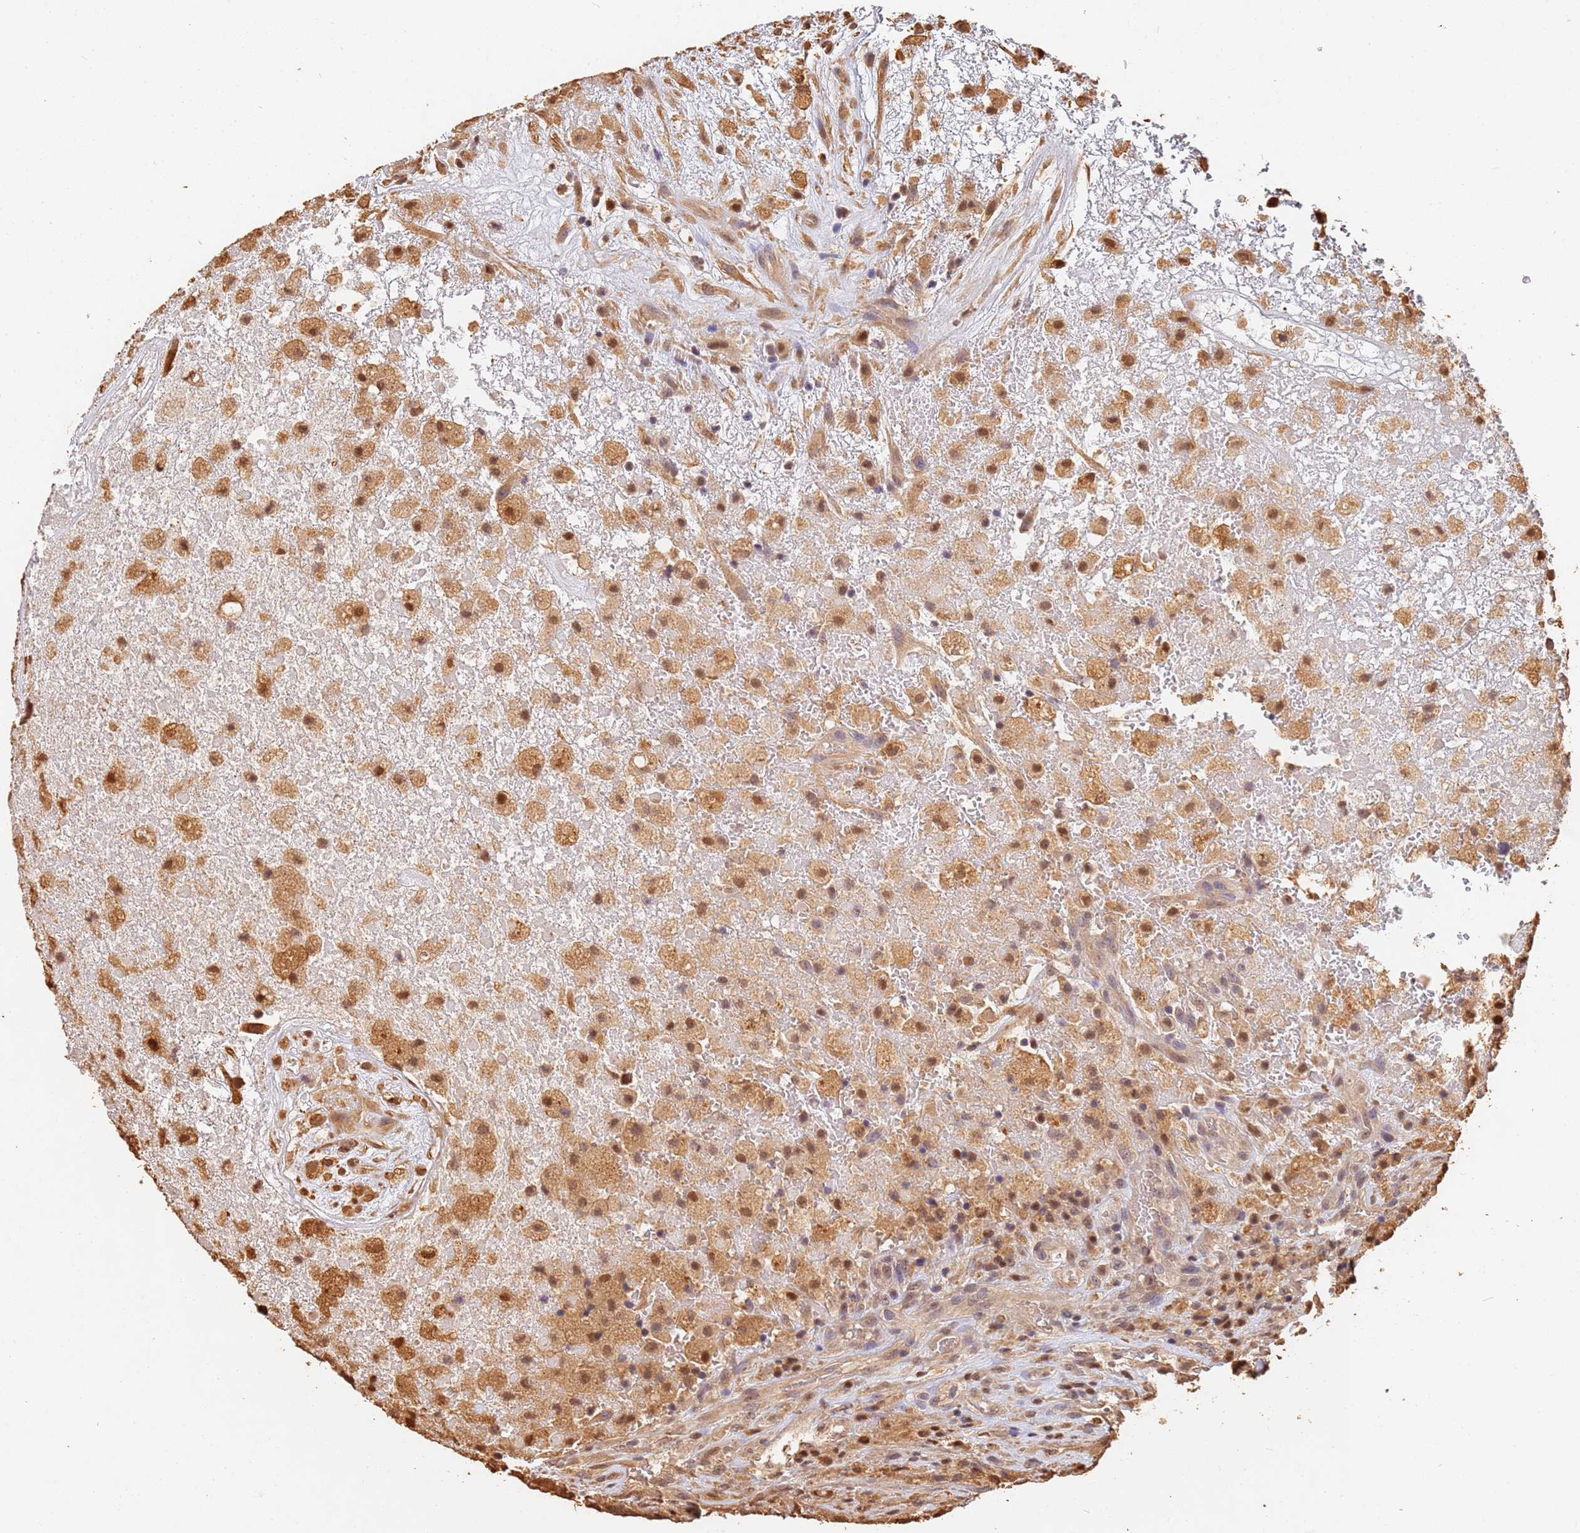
{"staining": {"intensity": "moderate", "quantity": ">75%", "location": "cytoplasmic/membranous,nuclear"}, "tissue": "glioma", "cell_type": "Tumor cells", "image_type": "cancer", "snomed": [{"axis": "morphology", "description": "Glioma, malignant, High grade"}, {"axis": "topography", "description": "Brain"}], "caption": "Malignant glioma (high-grade) tissue exhibits moderate cytoplasmic/membranous and nuclear expression in approximately >75% of tumor cells", "gene": "JAK2", "patient": {"sex": "male", "age": 69}}